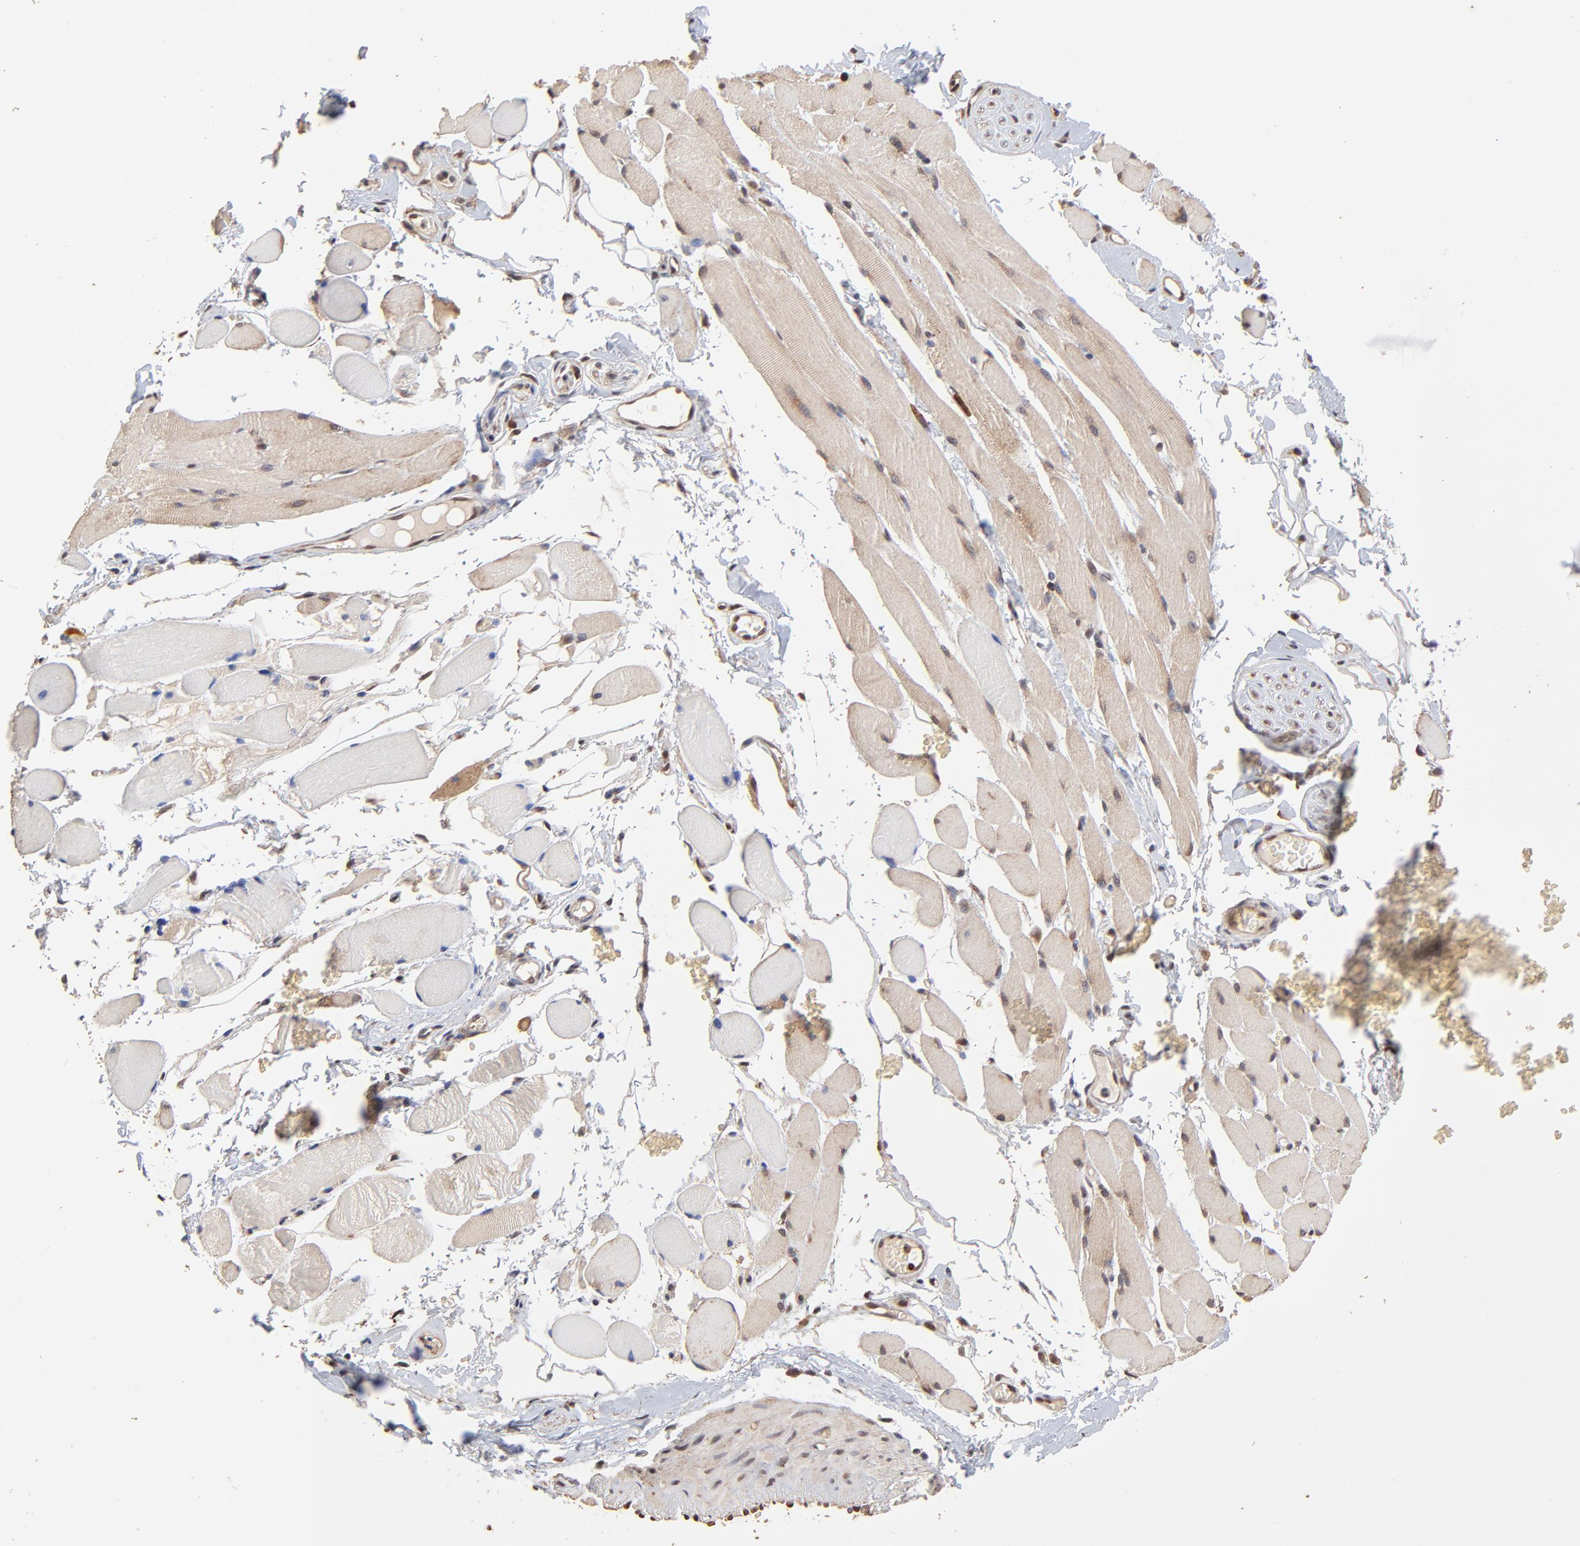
{"staining": {"intensity": "moderate", "quantity": "25%-75%", "location": "nuclear"}, "tissue": "adipose tissue", "cell_type": "Adipocytes", "image_type": "normal", "snomed": [{"axis": "morphology", "description": "Normal tissue, NOS"}, {"axis": "morphology", "description": "Squamous cell carcinoma, NOS"}, {"axis": "topography", "description": "Skeletal muscle"}, {"axis": "topography", "description": "Soft tissue"}, {"axis": "topography", "description": "Oral tissue"}], "caption": "About 25%-75% of adipocytes in unremarkable human adipose tissue display moderate nuclear protein staining as visualized by brown immunohistochemical staining.", "gene": "CASP1", "patient": {"sex": "male", "age": 54}}